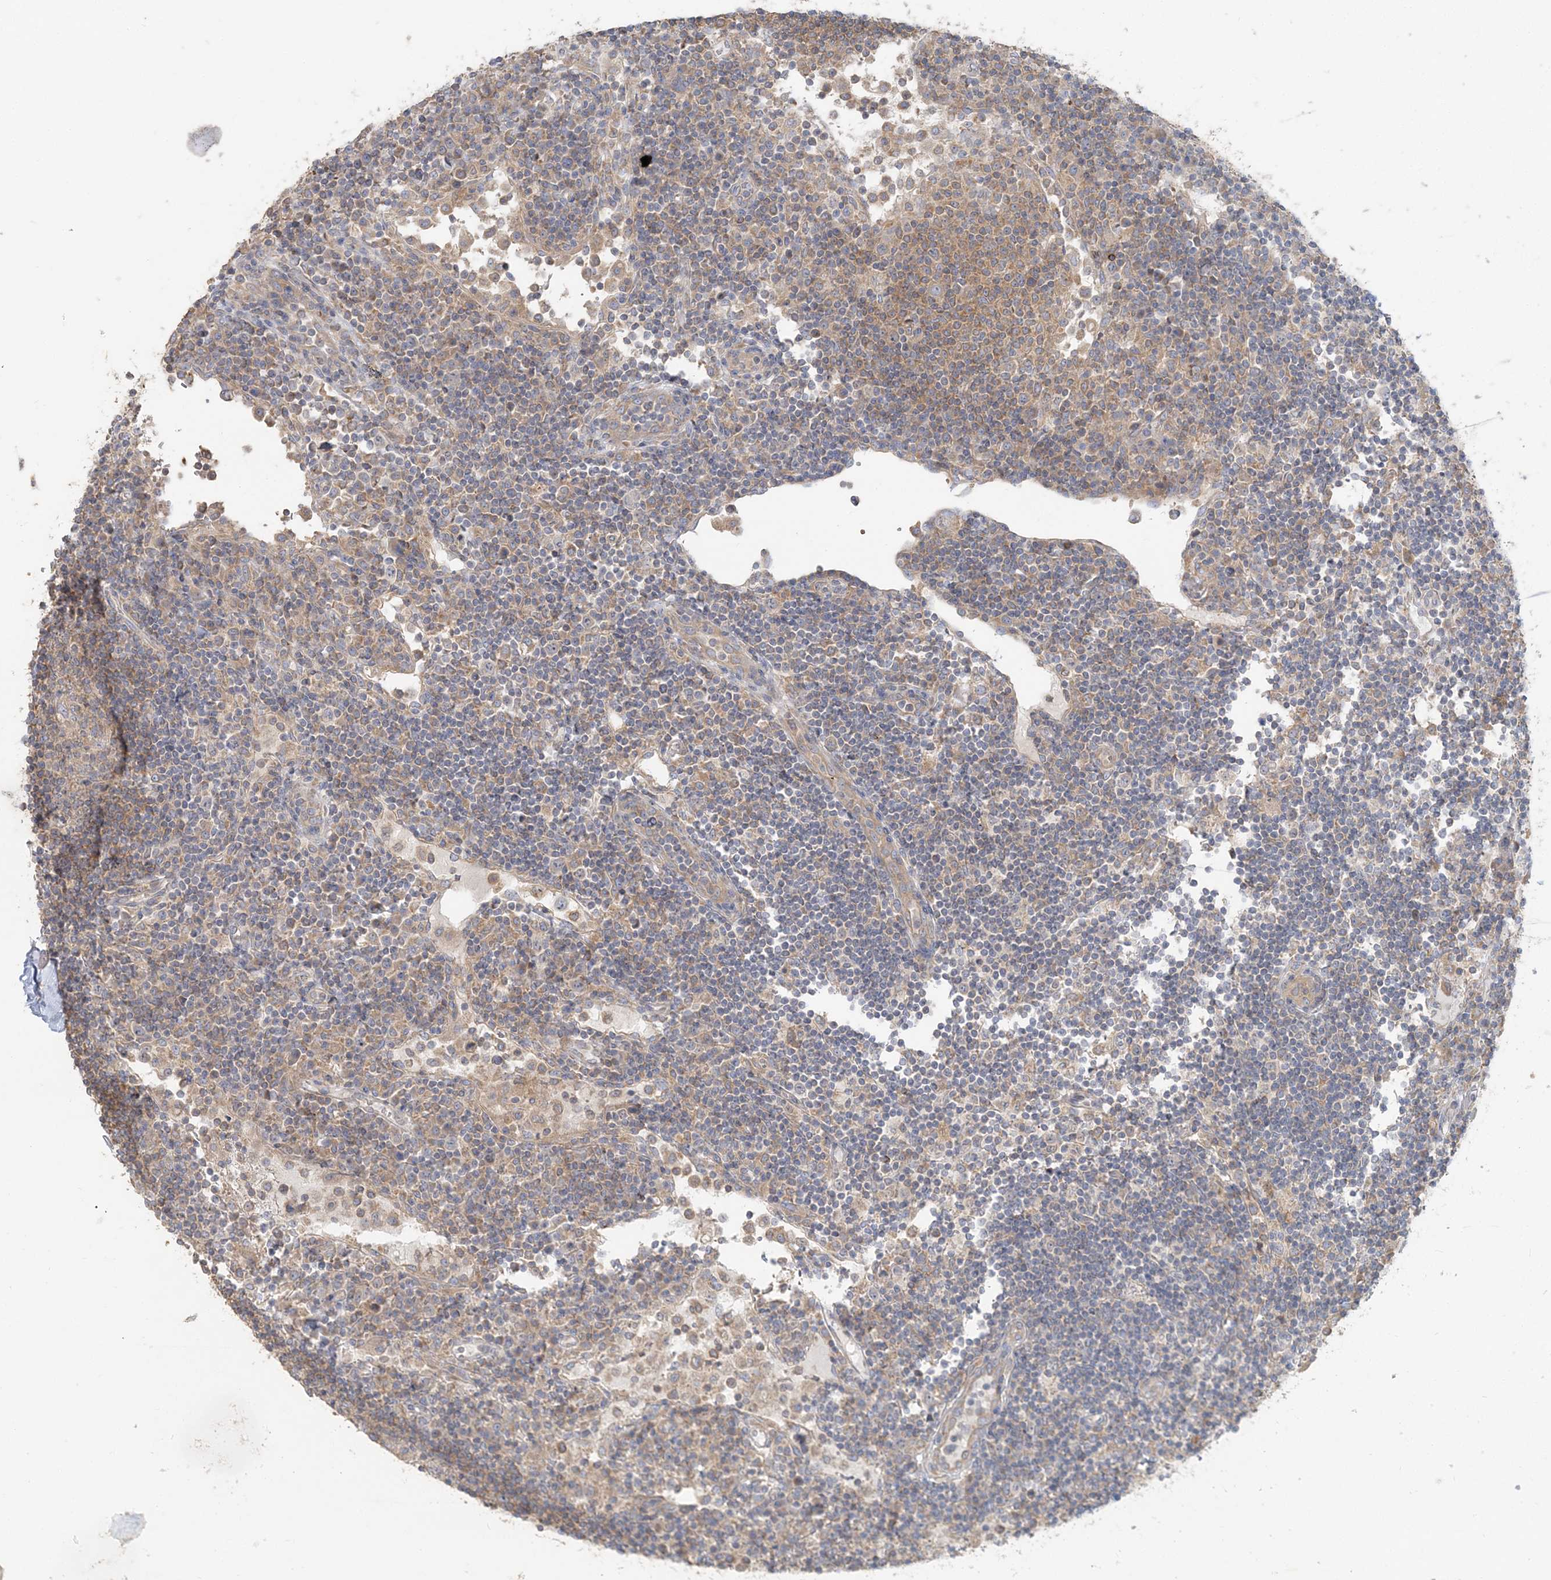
{"staining": {"intensity": "moderate", "quantity": "<25%", "location": "cytoplasmic/membranous"}, "tissue": "lymph node", "cell_type": "Non-germinal center cells", "image_type": "normal", "snomed": [{"axis": "morphology", "description": "Normal tissue, NOS"}, {"axis": "topography", "description": "Lymph node"}], "caption": "Non-germinal center cells demonstrate low levels of moderate cytoplasmic/membranous staining in about <25% of cells in normal lymph node. The staining is performed using DAB (3,3'-diaminobenzidine) brown chromogen to label protein expression. The nuclei are counter-stained blue using hematoxylin.", "gene": "TBC1D5", "patient": {"sex": "female", "age": 53}}